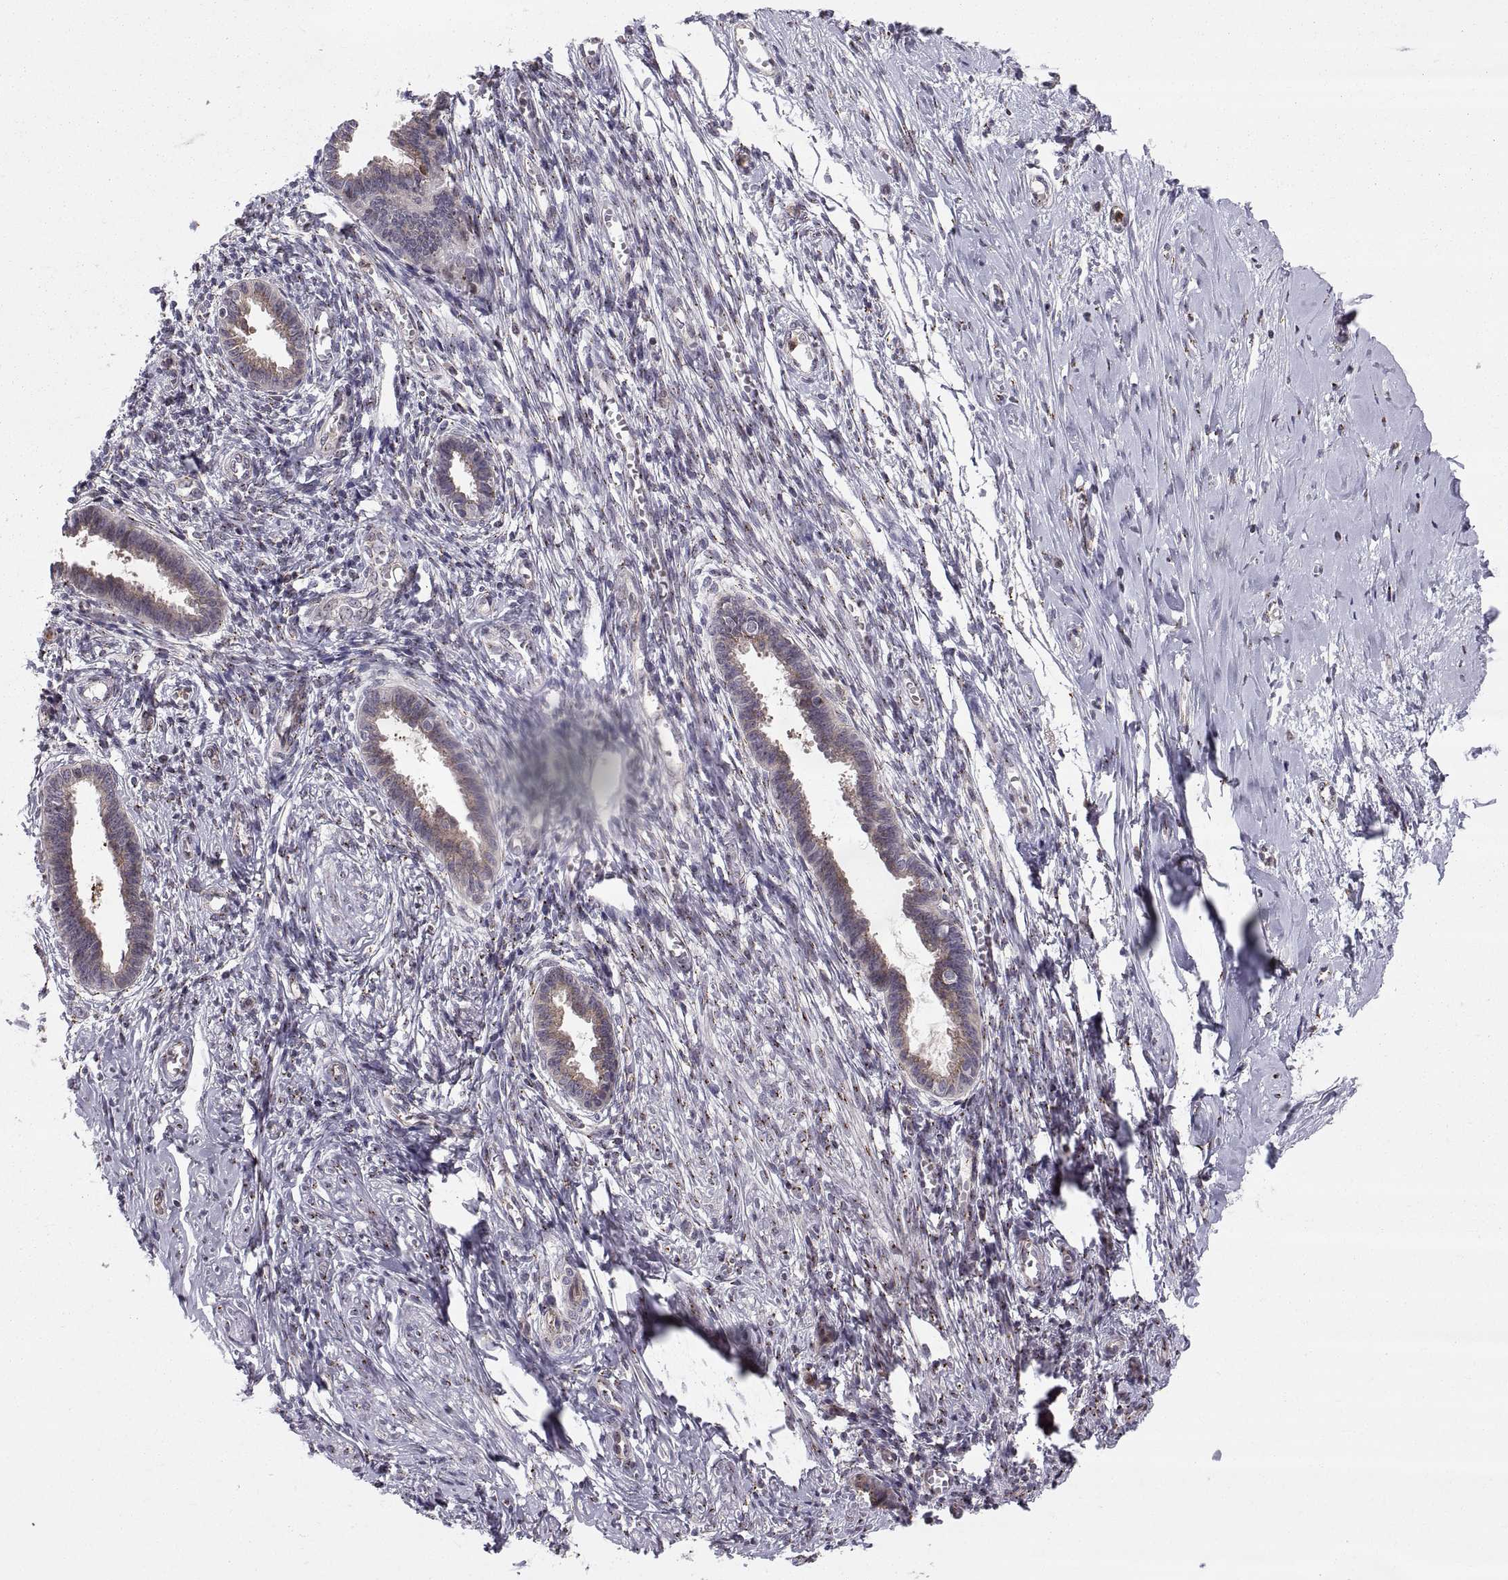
{"staining": {"intensity": "negative", "quantity": "none", "location": "none"}, "tissue": "endometrium", "cell_type": "Cells in endometrial stroma", "image_type": "normal", "snomed": [{"axis": "morphology", "description": "Normal tissue, NOS"}, {"axis": "topography", "description": "Cervix"}, {"axis": "topography", "description": "Endometrium"}], "caption": "An image of endometrium stained for a protein exhibits no brown staining in cells in endometrial stroma.", "gene": "TESC", "patient": {"sex": "female", "age": 37}}